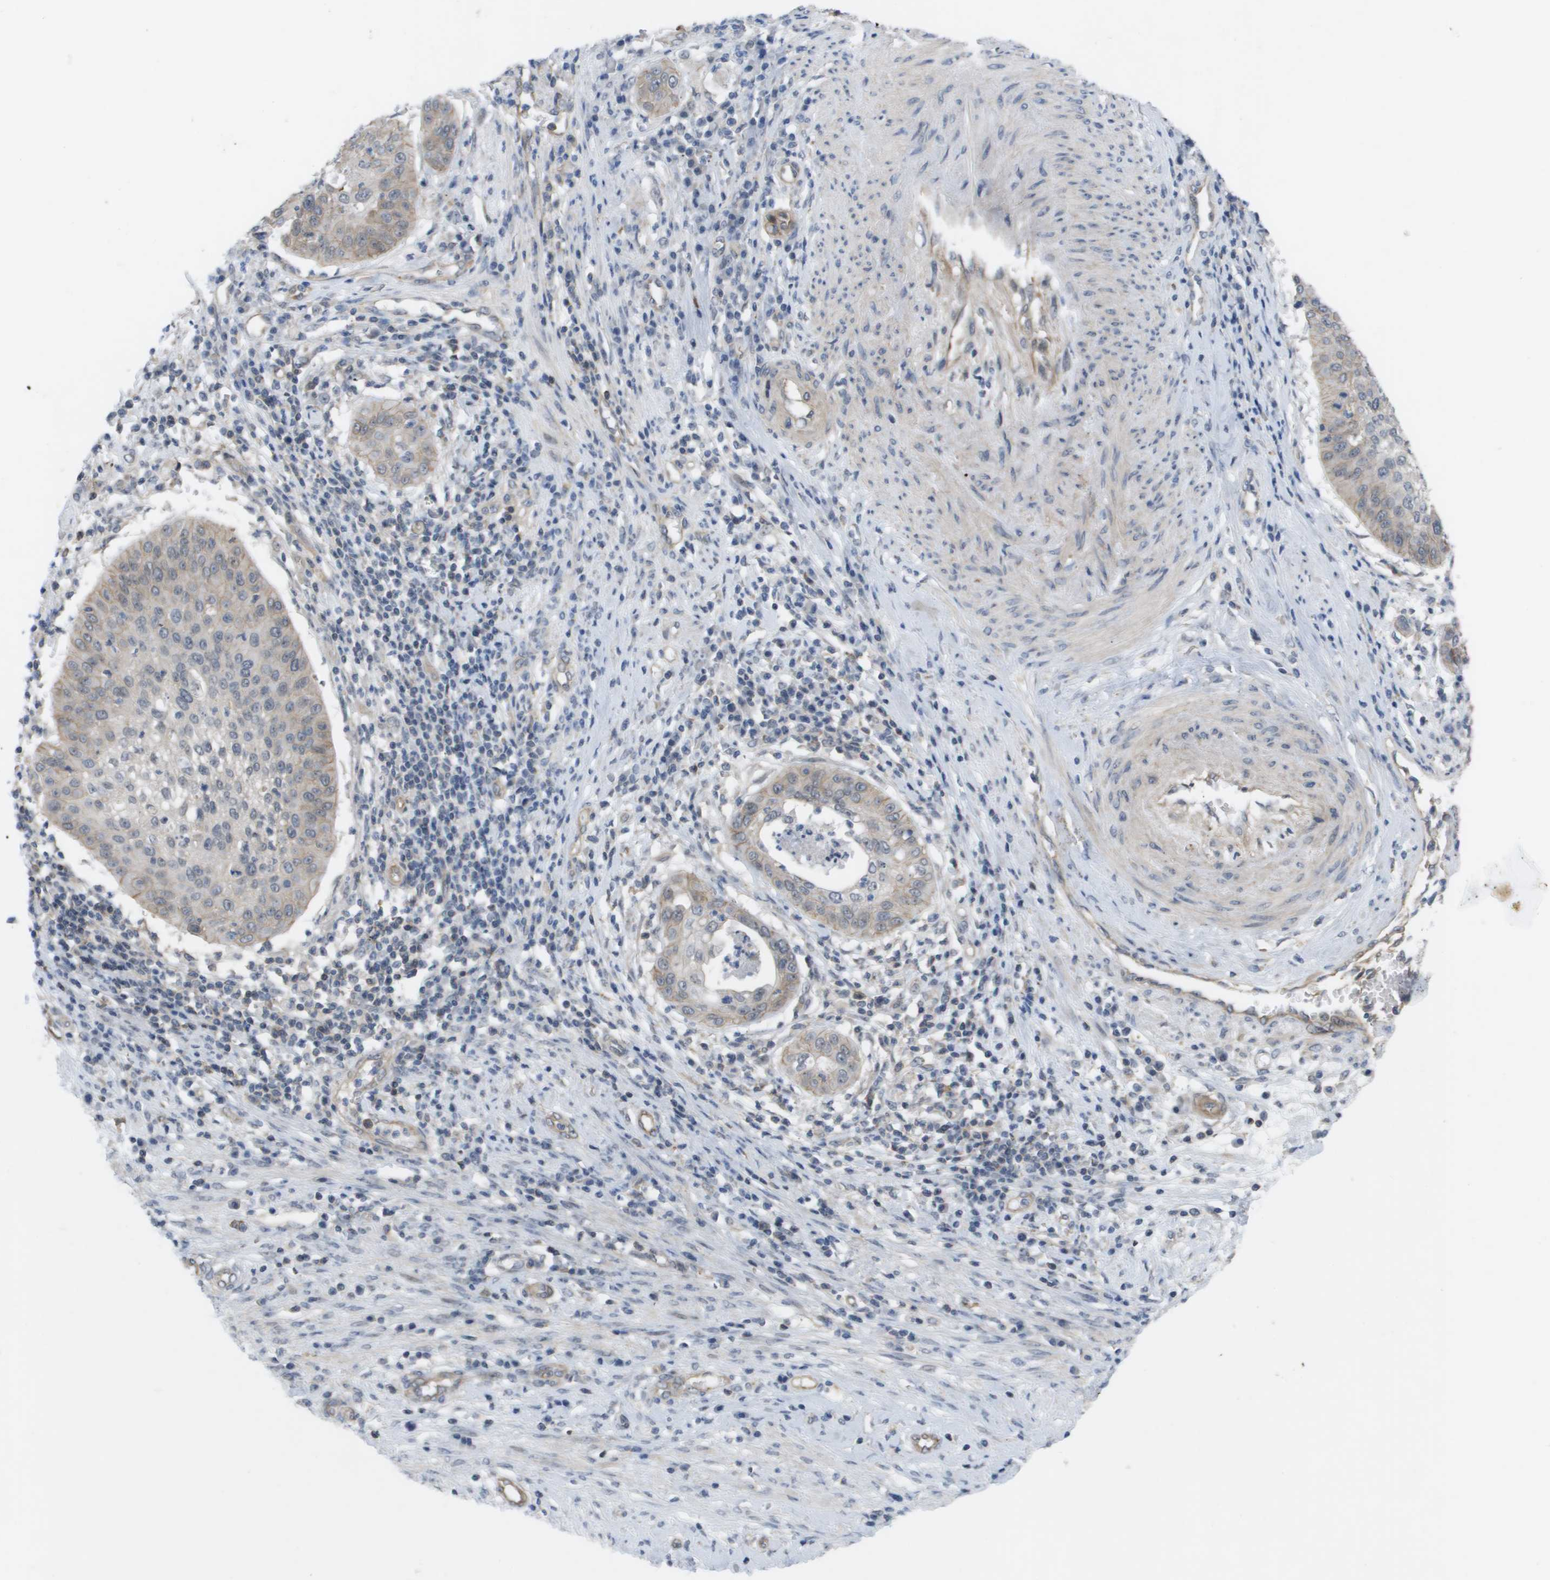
{"staining": {"intensity": "negative", "quantity": "none", "location": "none"}, "tissue": "cervical cancer", "cell_type": "Tumor cells", "image_type": "cancer", "snomed": [{"axis": "morphology", "description": "Normal tissue, NOS"}, {"axis": "morphology", "description": "Squamous cell carcinoma, NOS"}, {"axis": "topography", "description": "Cervix"}], "caption": "Tumor cells show no significant positivity in cervical cancer. The staining is performed using DAB (3,3'-diaminobenzidine) brown chromogen with nuclei counter-stained in using hematoxylin.", "gene": "MTARC2", "patient": {"sex": "female", "age": 39}}